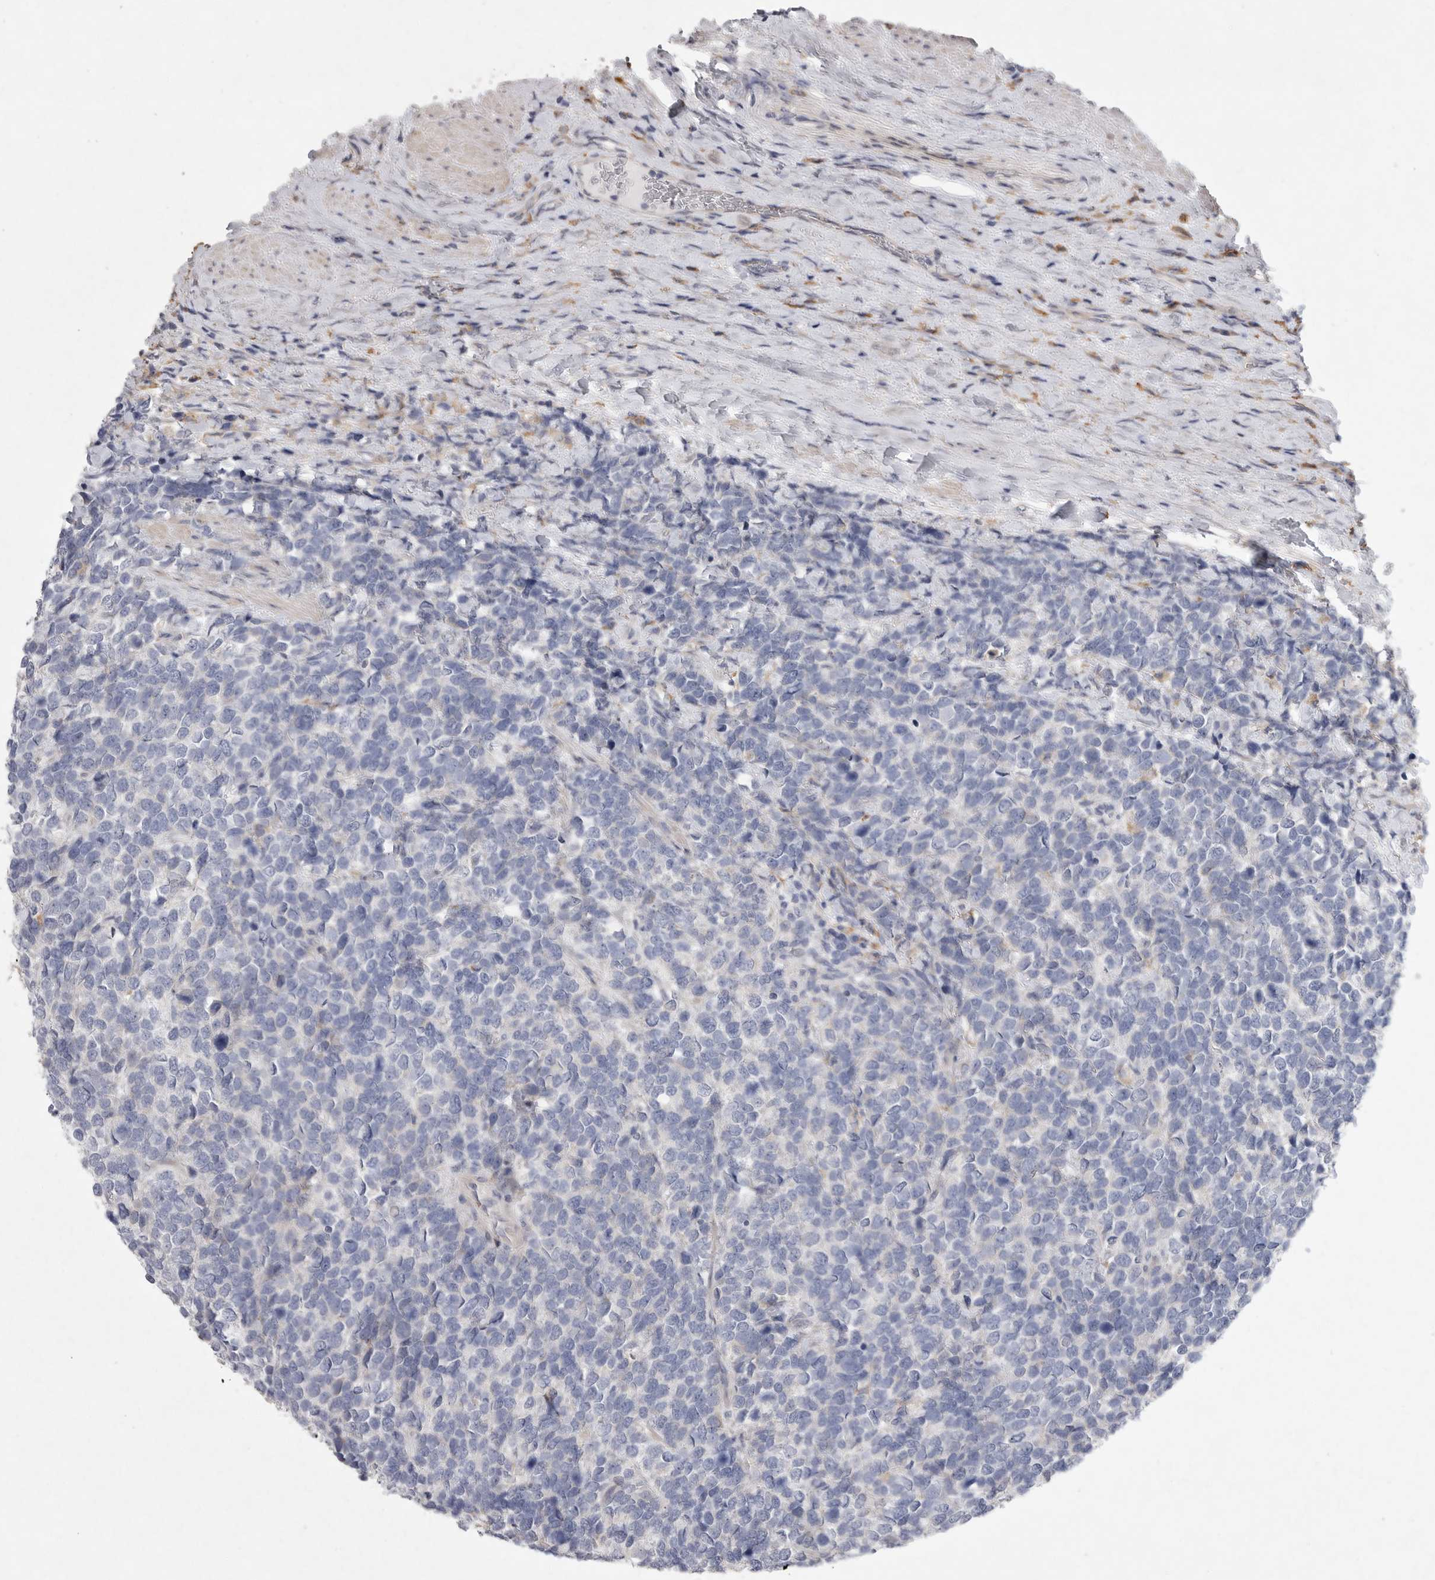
{"staining": {"intensity": "negative", "quantity": "none", "location": "none"}, "tissue": "urothelial cancer", "cell_type": "Tumor cells", "image_type": "cancer", "snomed": [{"axis": "morphology", "description": "Urothelial carcinoma, High grade"}, {"axis": "topography", "description": "Urinary bladder"}], "caption": "Immunohistochemical staining of high-grade urothelial carcinoma demonstrates no significant positivity in tumor cells. (Immunohistochemistry, brightfield microscopy, high magnification).", "gene": "EDEM3", "patient": {"sex": "female", "age": 82}}